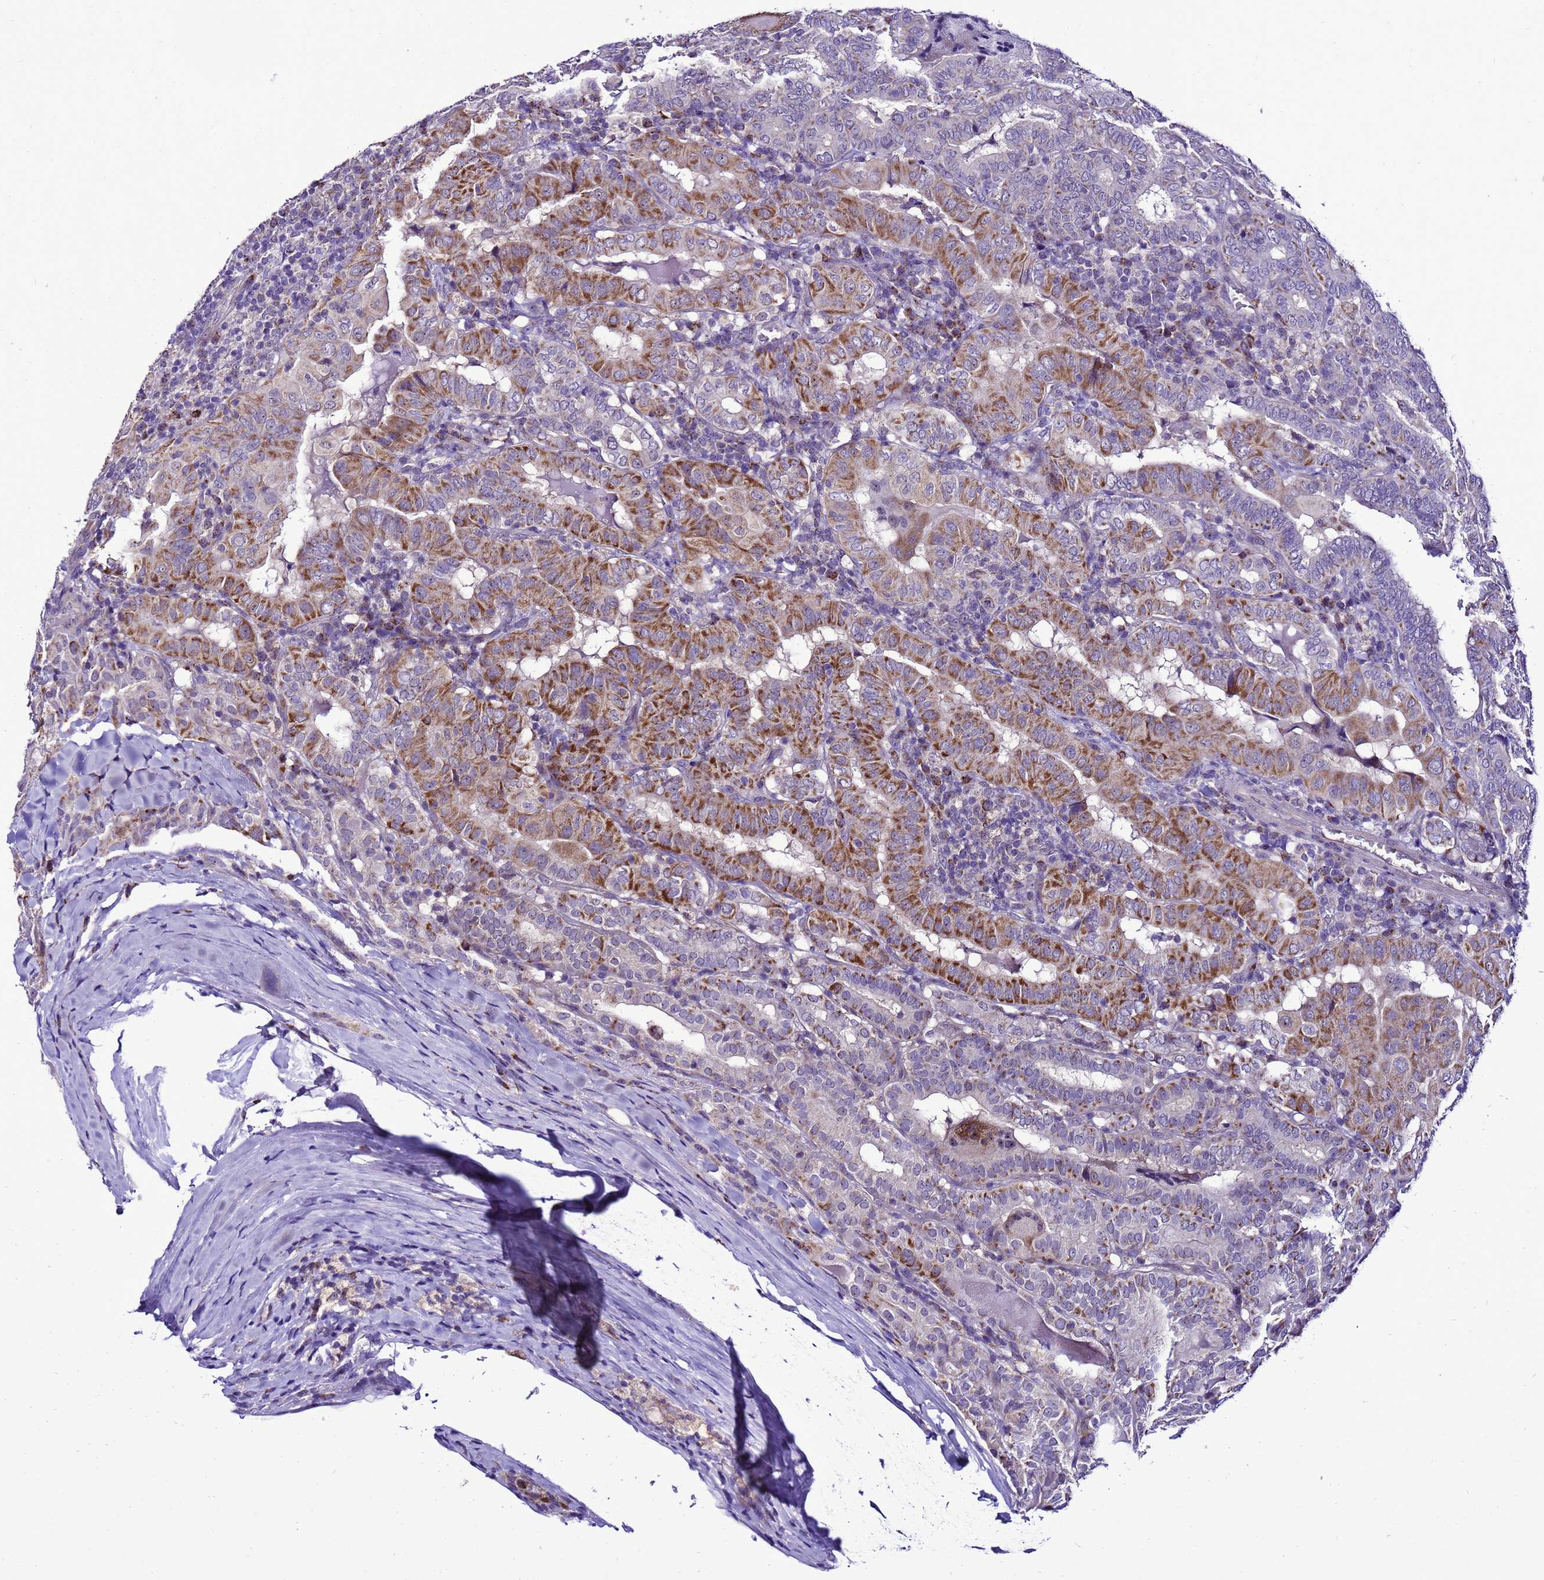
{"staining": {"intensity": "strong", "quantity": ">75%", "location": "cytoplasmic/membranous"}, "tissue": "thyroid cancer", "cell_type": "Tumor cells", "image_type": "cancer", "snomed": [{"axis": "morphology", "description": "Papillary adenocarcinoma, NOS"}, {"axis": "topography", "description": "Thyroid gland"}], "caption": "This is a histology image of IHC staining of papillary adenocarcinoma (thyroid), which shows strong staining in the cytoplasmic/membranous of tumor cells.", "gene": "DPH6", "patient": {"sex": "female", "age": 72}}